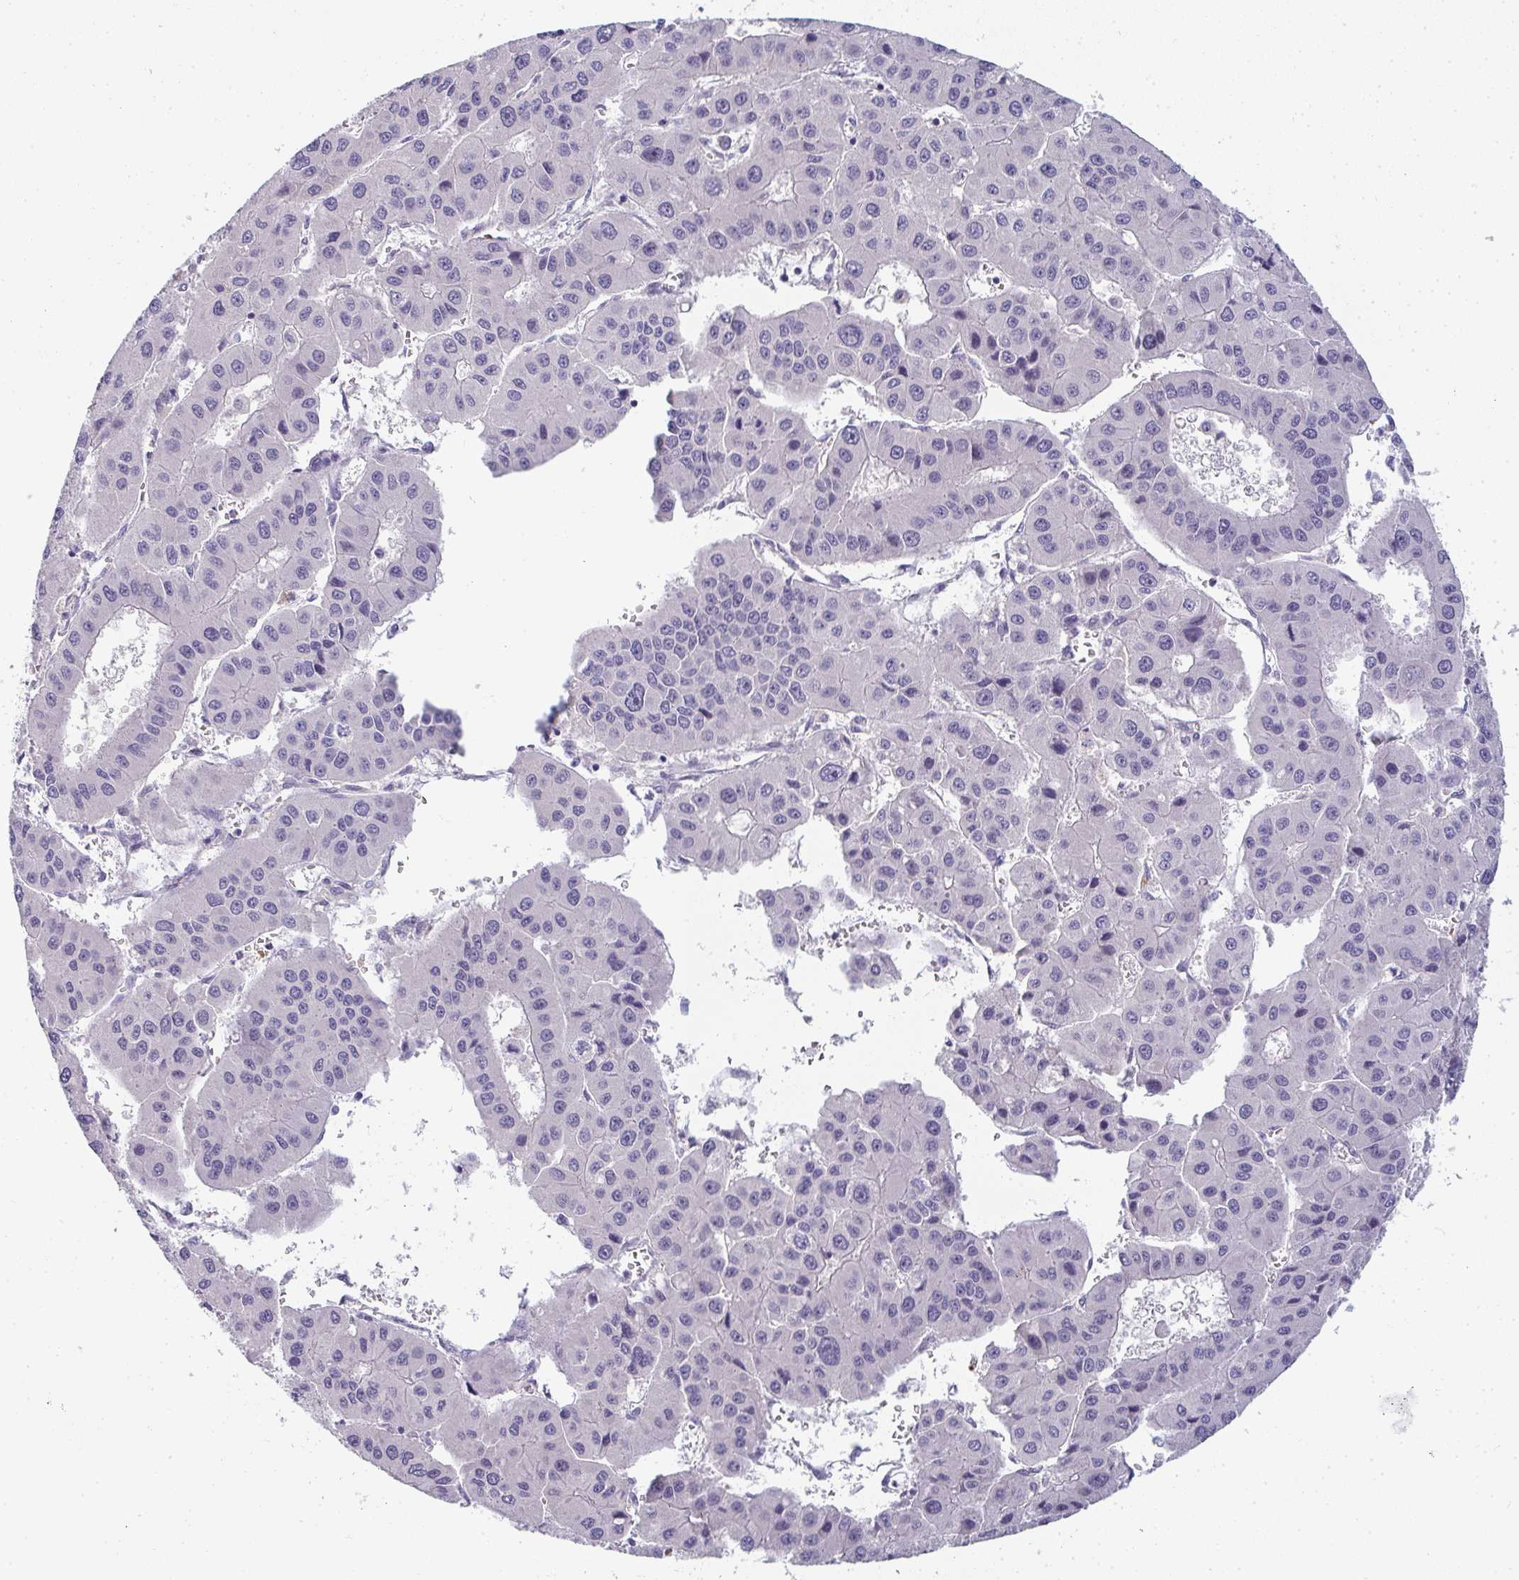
{"staining": {"intensity": "negative", "quantity": "none", "location": "none"}, "tissue": "liver cancer", "cell_type": "Tumor cells", "image_type": "cancer", "snomed": [{"axis": "morphology", "description": "Carcinoma, Hepatocellular, NOS"}, {"axis": "topography", "description": "Liver"}], "caption": "Immunohistochemistry image of liver cancer stained for a protein (brown), which shows no positivity in tumor cells.", "gene": "SHB", "patient": {"sex": "male", "age": 73}}